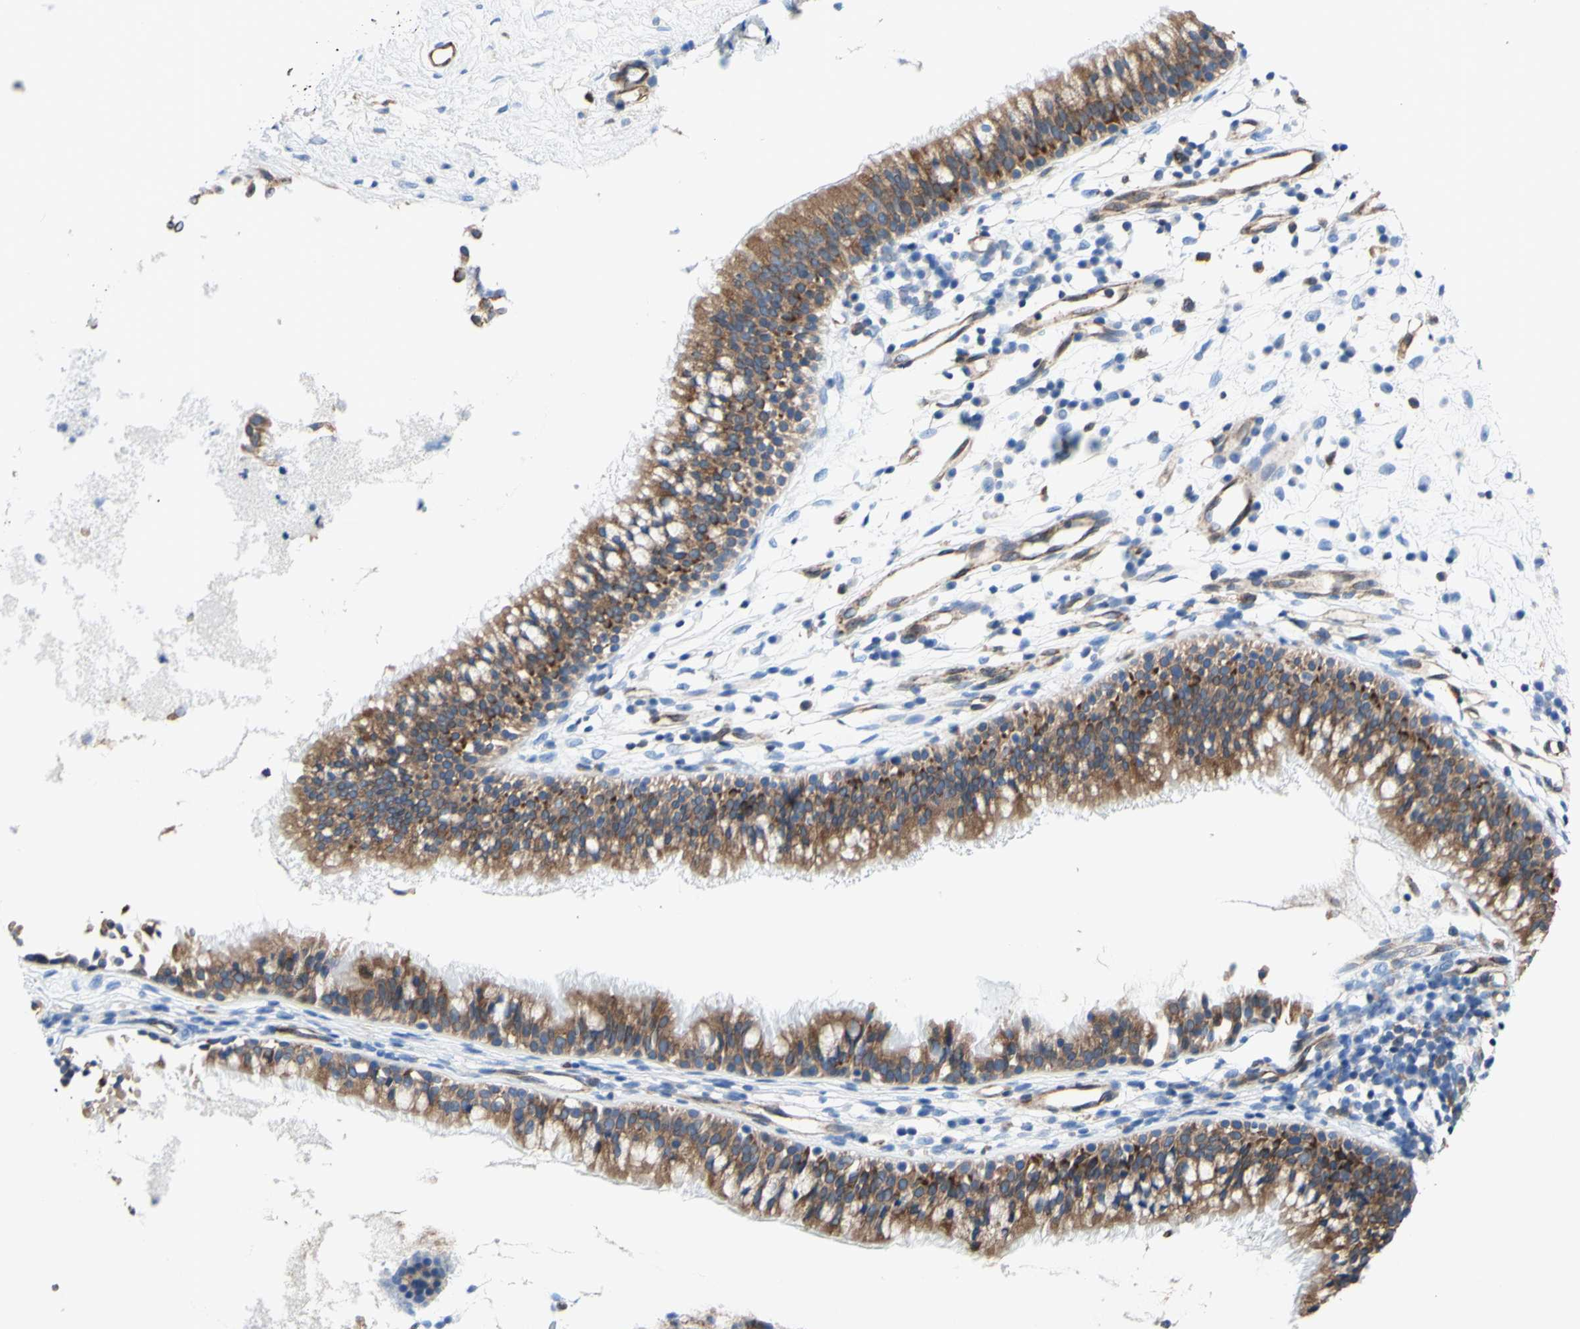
{"staining": {"intensity": "moderate", "quantity": ">75%", "location": "cytoplasmic/membranous"}, "tissue": "nasopharynx", "cell_type": "Respiratory epithelial cells", "image_type": "normal", "snomed": [{"axis": "morphology", "description": "Normal tissue, NOS"}, {"axis": "topography", "description": "Nasopharynx"}], "caption": "Protein expression analysis of unremarkable human nasopharynx reveals moderate cytoplasmic/membranous expression in about >75% of respiratory epithelial cells. (IHC, brightfield microscopy, high magnification).", "gene": "MGST2", "patient": {"sex": "male", "age": 21}}